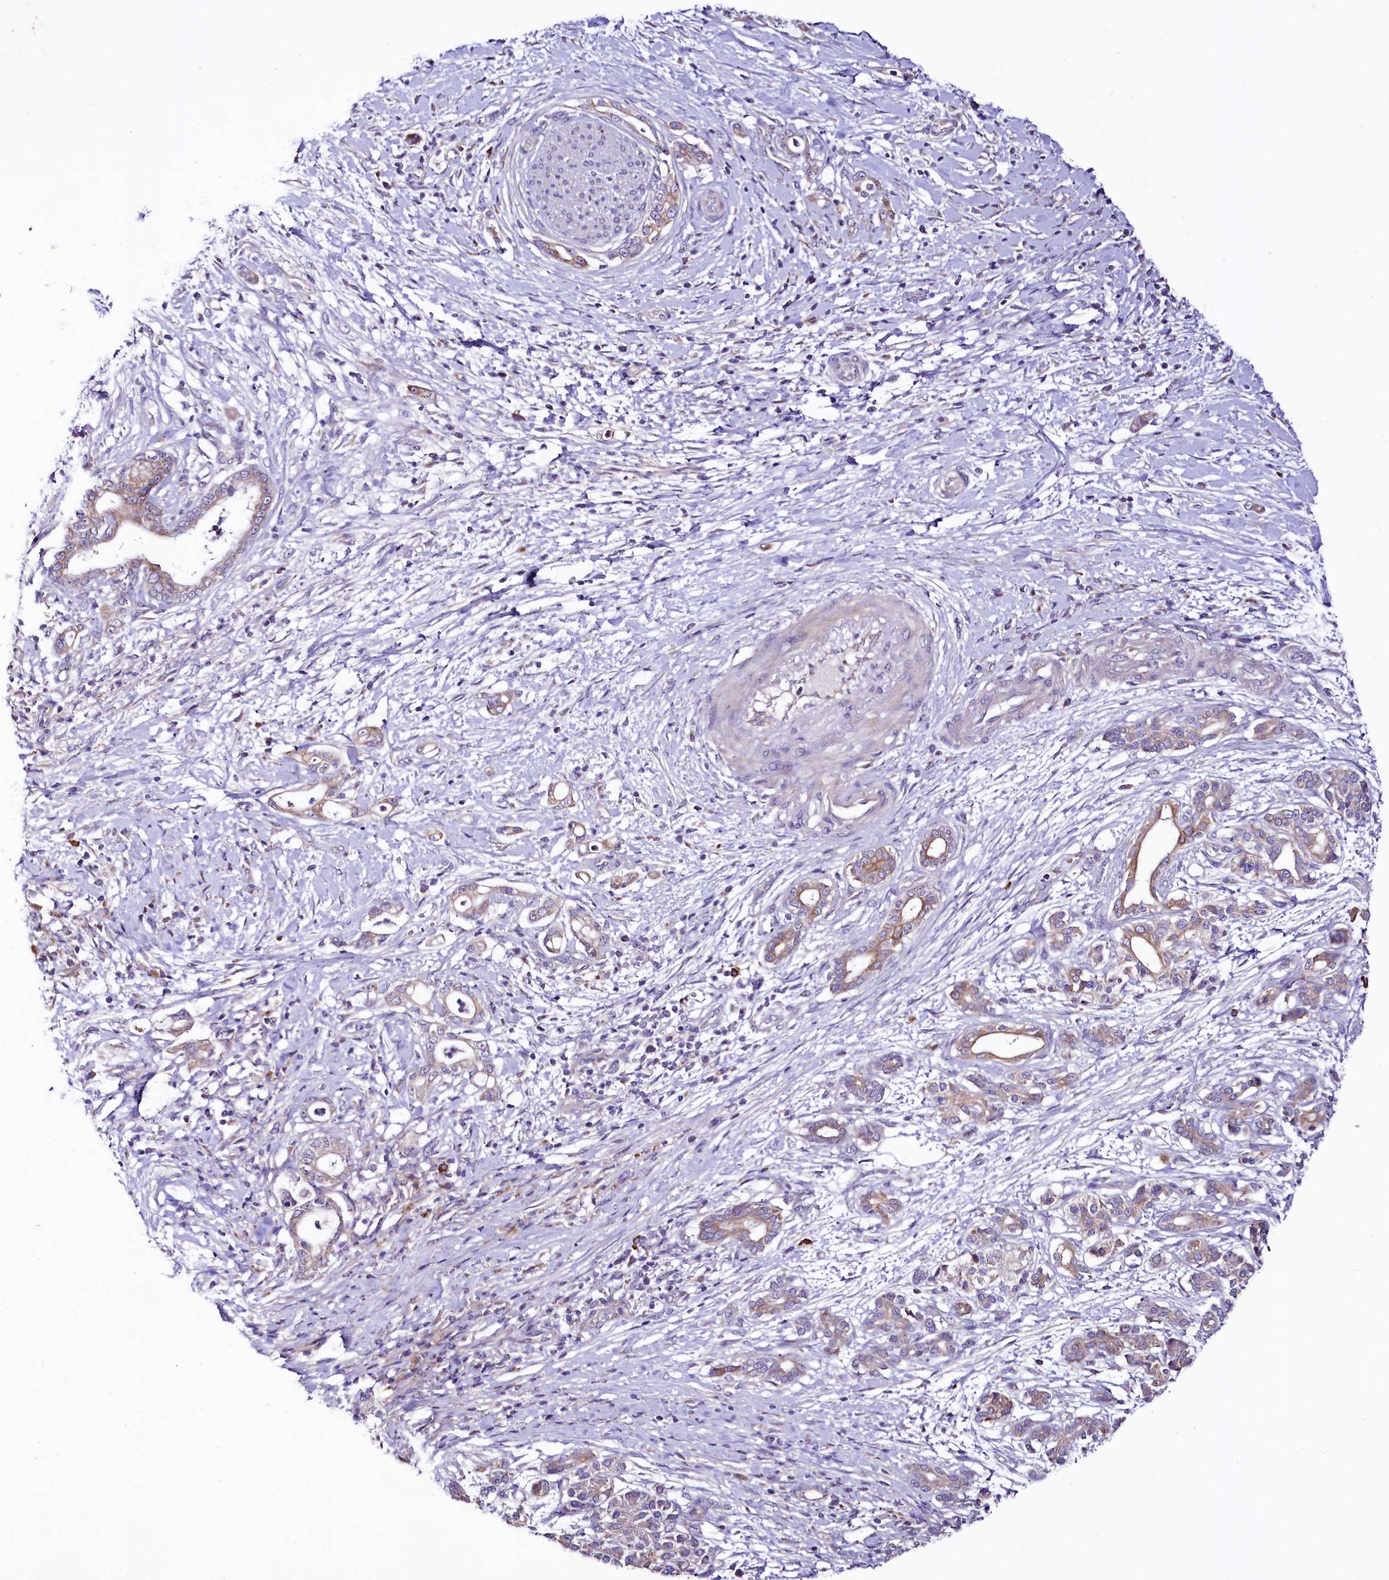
{"staining": {"intensity": "weak", "quantity": "25%-75%", "location": "cytoplasmic/membranous"}, "tissue": "pancreatic cancer", "cell_type": "Tumor cells", "image_type": "cancer", "snomed": [{"axis": "morphology", "description": "Adenocarcinoma, NOS"}, {"axis": "topography", "description": "Pancreas"}], "caption": "Tumor cells display low levels of weak cytoplasmic/membranous positivity in about 25%-75% of cells in pancreatic cancer (adenocarcinoma). (IHC, brightfield microscopy, high magnification).", "gene": "ZNF45", "patient": {"sex": "female", "age": 55}}